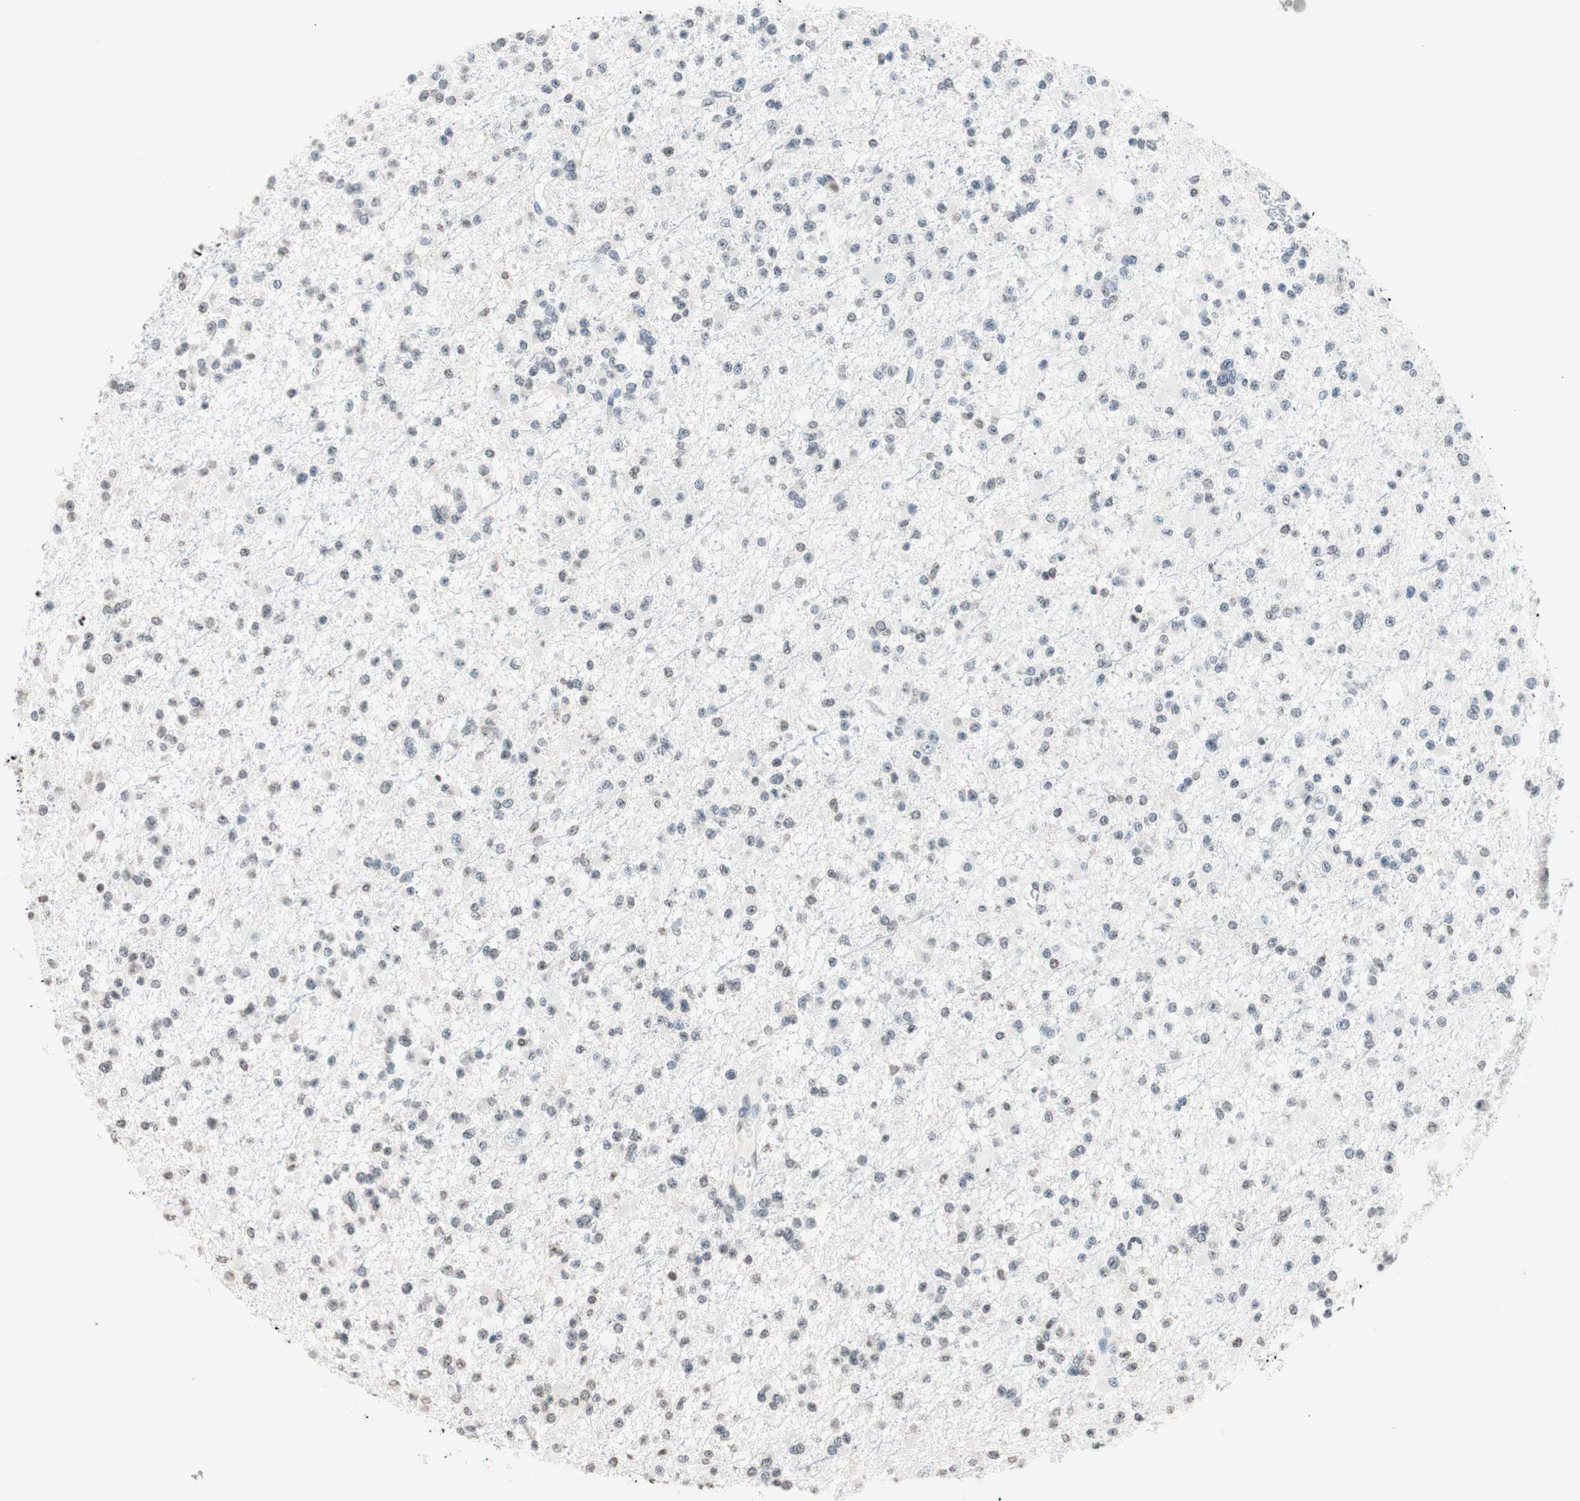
{"staining": {"intensity": "negative", "quantity": "none", "location": "none"}, "tissue": "glioma", "cell_type": "Tumor cells", "image_type": "cancer", "snomed": [{"axis": "morphology", "description": "Glioma, malignant, Low grade"}, {"axis": "topography", "description": "Brain"}], "caption": "Immunohistochemical staining of human glioma displays no significant staining in tumor cells.", "gene": "WIPF1", "patient": {"sex": "female", "age": 22}}